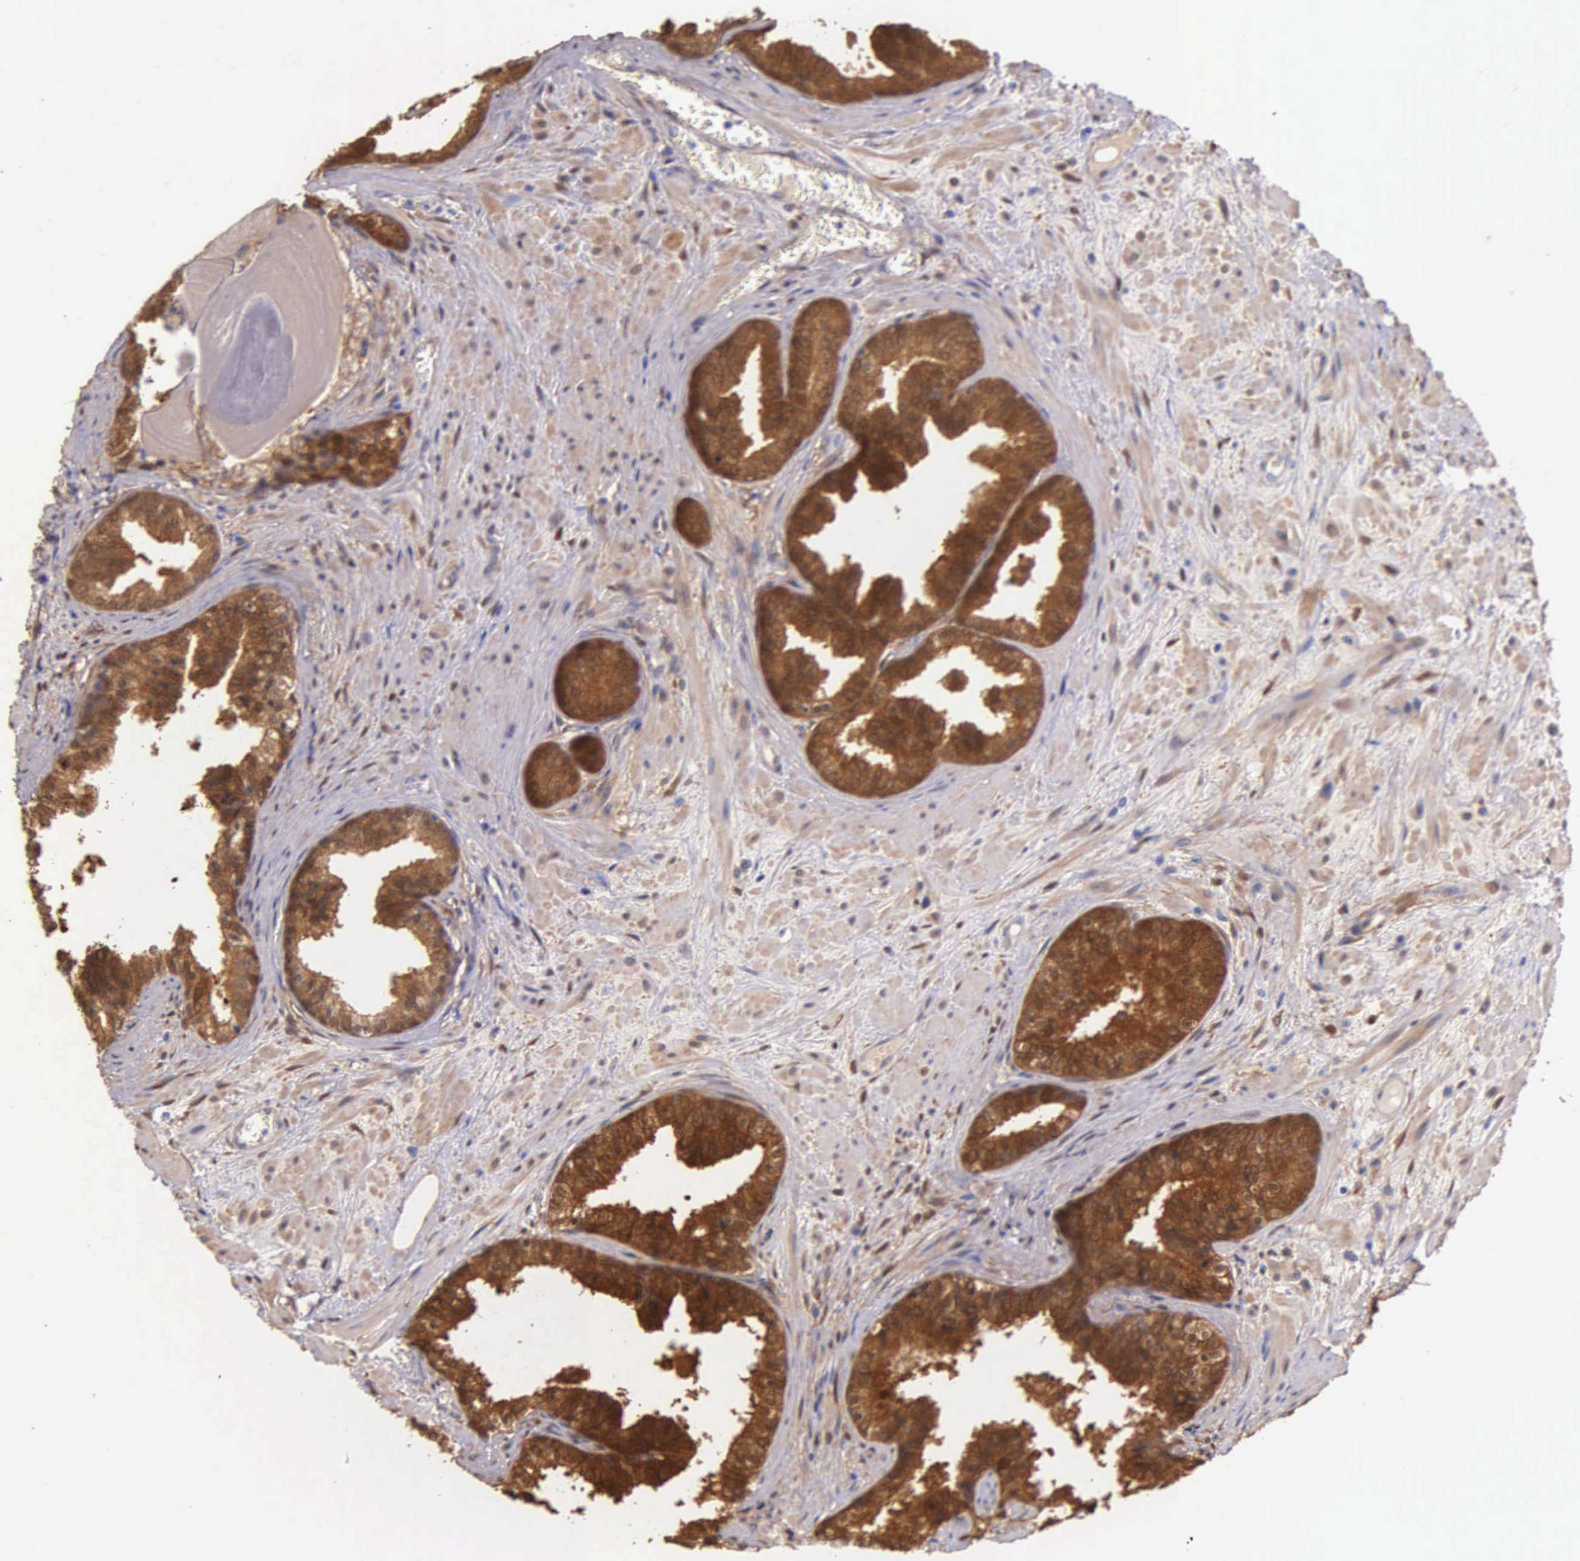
{"staining": {"intensity": "strong", "quantity": ">75%", "location": "cytoplasmic/membranous"}, "tissue": "prostate", "cell_type": "Glandular cells", "image_type": "normal", "snomed": [{"axis": "morphology", "description": "Normal tissue, NOS"}, {"axis": "topography", "description": "Prostate"}], "caption": "A brown stain labels strong cytoplasmic/membranous positivity of a protein in glandular cells of unremarkable human prostate.", "gene": "GSTT2B", "patient": {"sex": "male", "age": 65}}